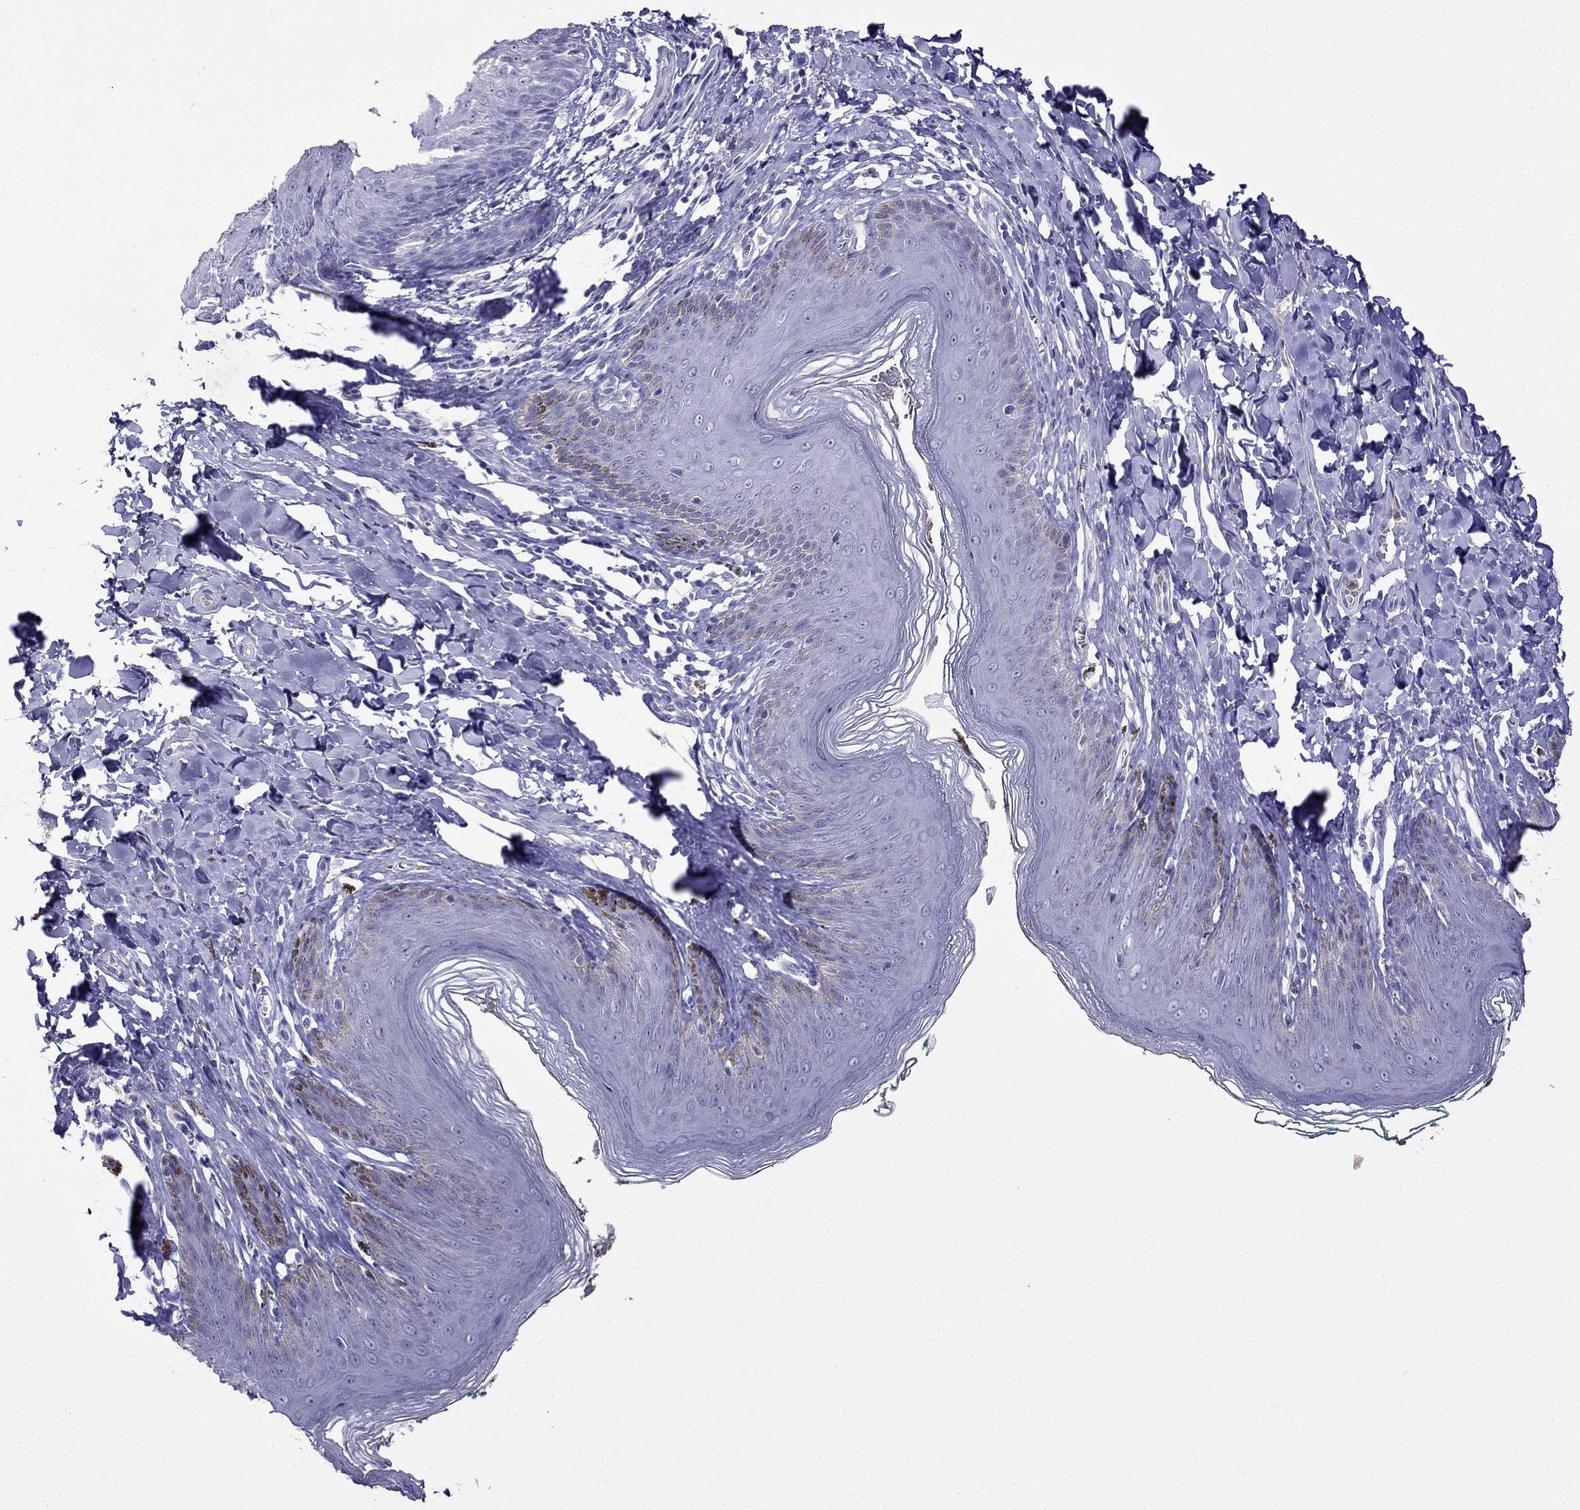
{"staining": {"intensity": "negative", "quantity": "none", "location": "none"}, "tissue": "skin", "cell_type": "Epidermal cells", "image_type": "normal", "snomed": [{"axis": "morphology", "description": "Normal tissue, NOS"}, {"axis": "topography", "description": "Vulva"}, {"axis": "topography", "description": "Peripheral nerve tissue"}], "caption": "Human skin stained for a protein using immunohistochemistry demonstrates no positivity in epidermal cells.", "gene": "CDHR4", "patient": {"sex": "female", "age": 66}}